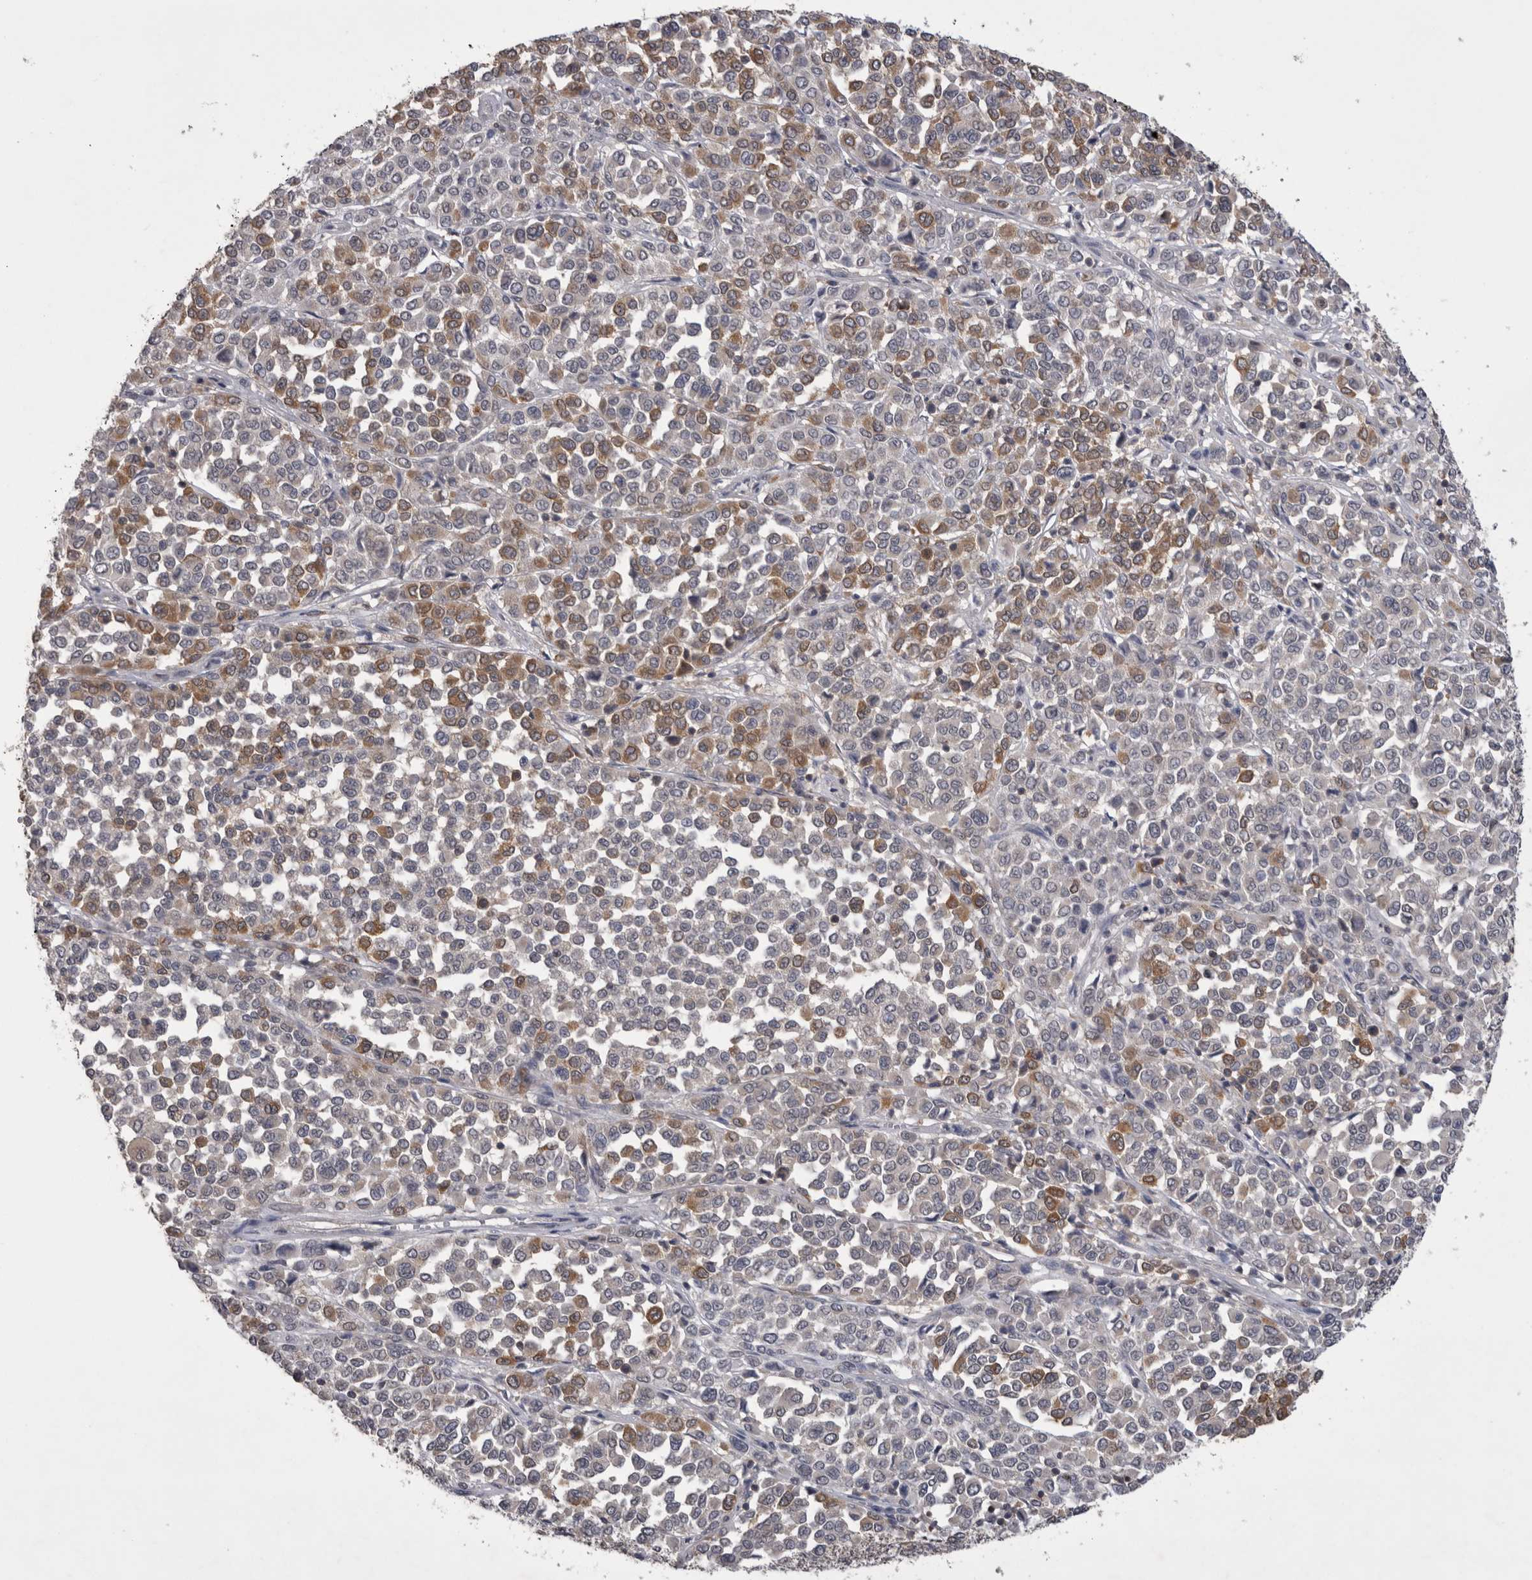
{"staining": {"intensity": "moderate", "quantity": "<25%", "location": "cytoplasmic/membranous"}, "tissue": "melanoma", "cell_type": "Tumor cells", "image_type": "cancer", "snomed": [{"axis": "morphology", "description": "Malignant melanoma, Metastatic site"}, {"axis": "topography", "description": "Pancreas"}], "caption": "Melanoma stained with IHC exhibits moderate cytoplasmic/membranous staining in approximately <25% of tumor cells.", "gene": "NFATC2", "patient": {"sex": "female", "age": 30}}